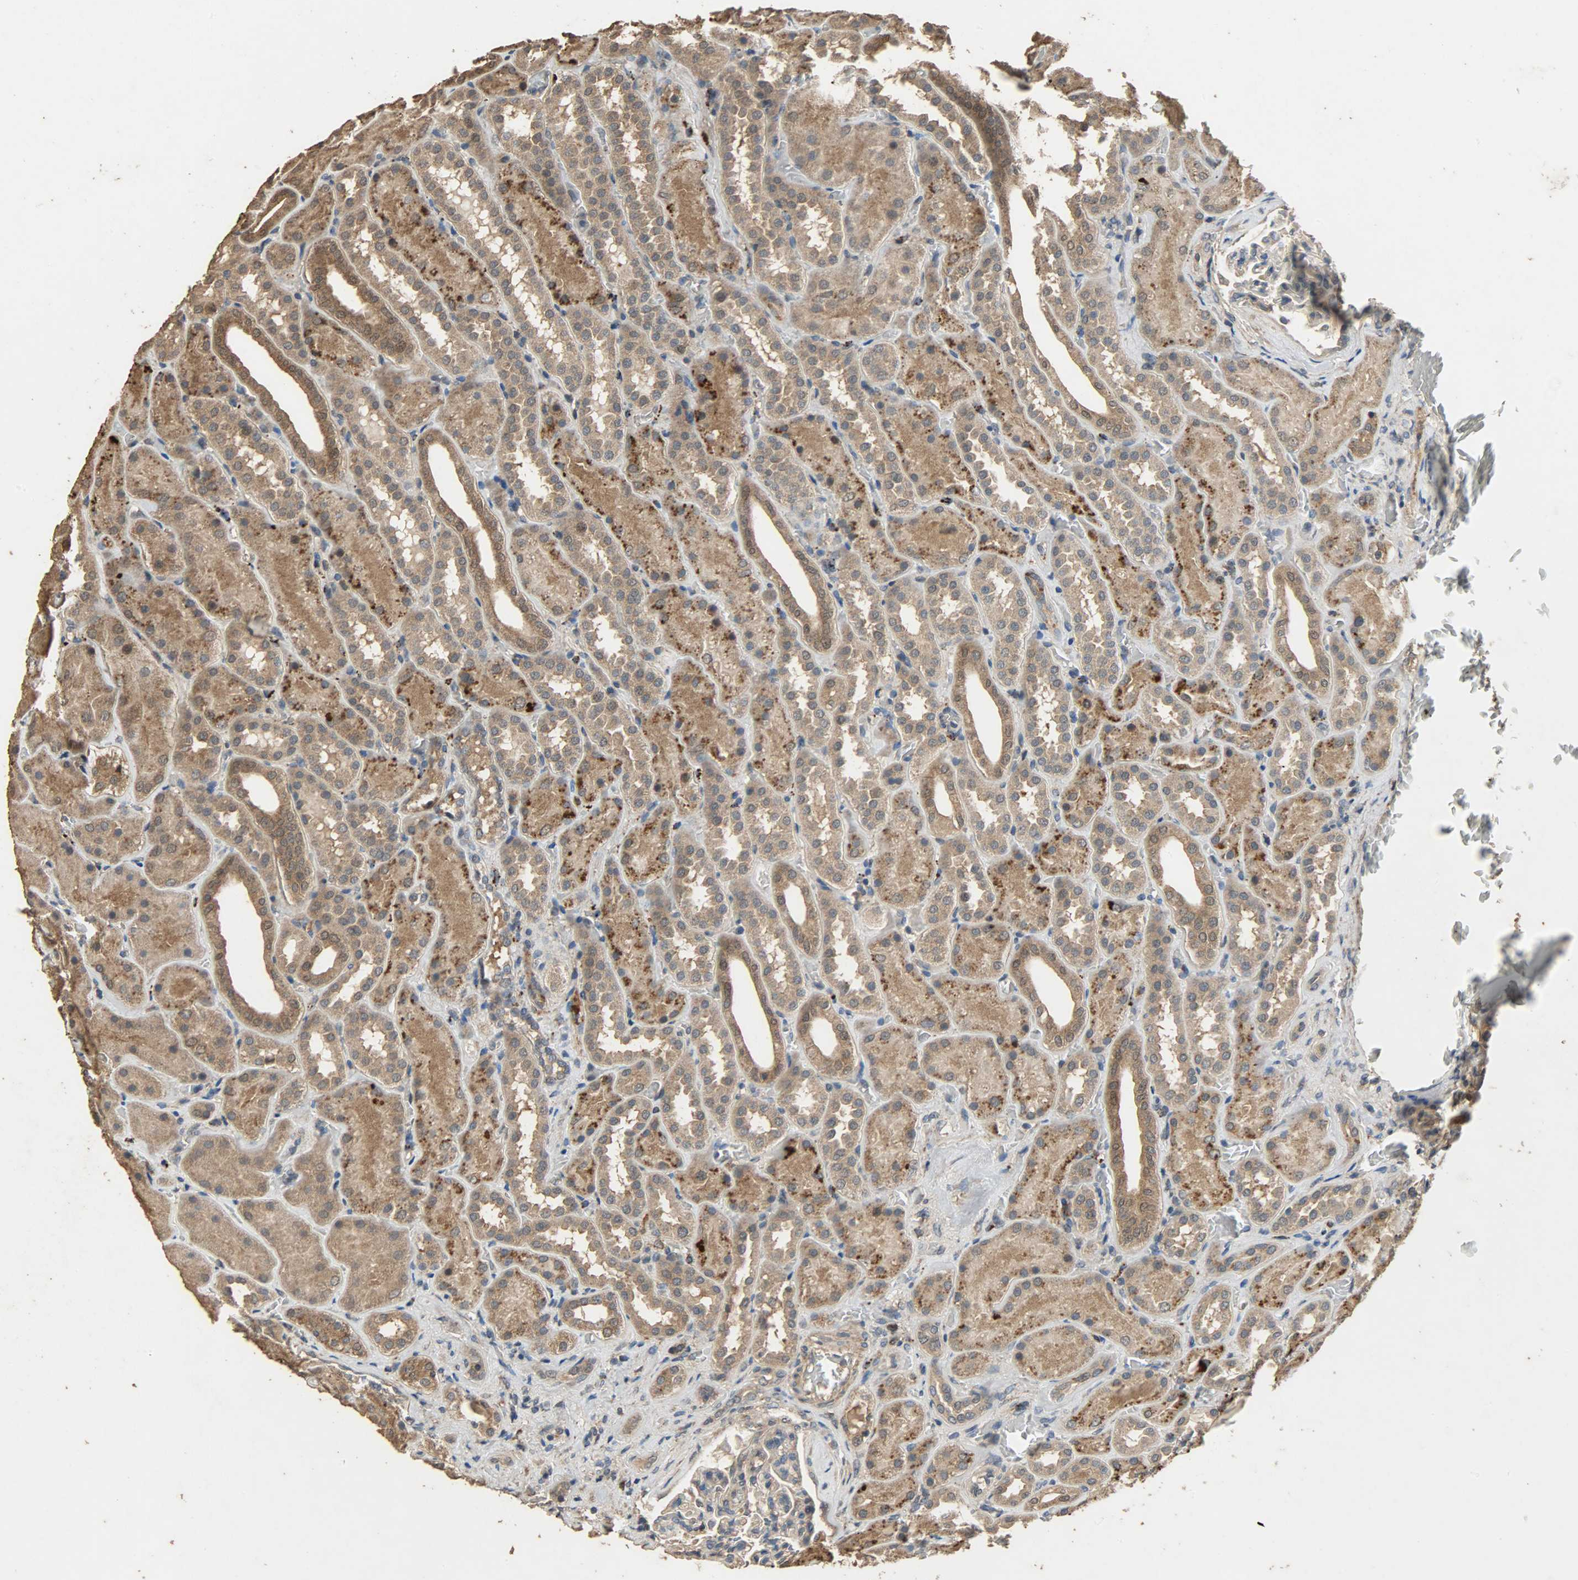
{"staining": {"intensity": "weak", "quantity": ">75%", "location": "cytoplasmic/membranous"}, "tissue": "kidney", "cell_type": "Cells in glomeruli", "image_type": "normal", "snomed": [{"axis": "morphology", "description": "Normal tissue, NOS"}, {"axis": "topography", "description": "Kidney"}], "caption": "Kidney was stained to show a protein in brown. There is low levels of weak cytoplasmic/membranous expression in approximately >75% of cells in glomeruli. (DAB IHC, brown staining for protein, blue staining for nuclei).", "gene": "CDKN2C", "patient": {"sex": "male", "age": 28}}